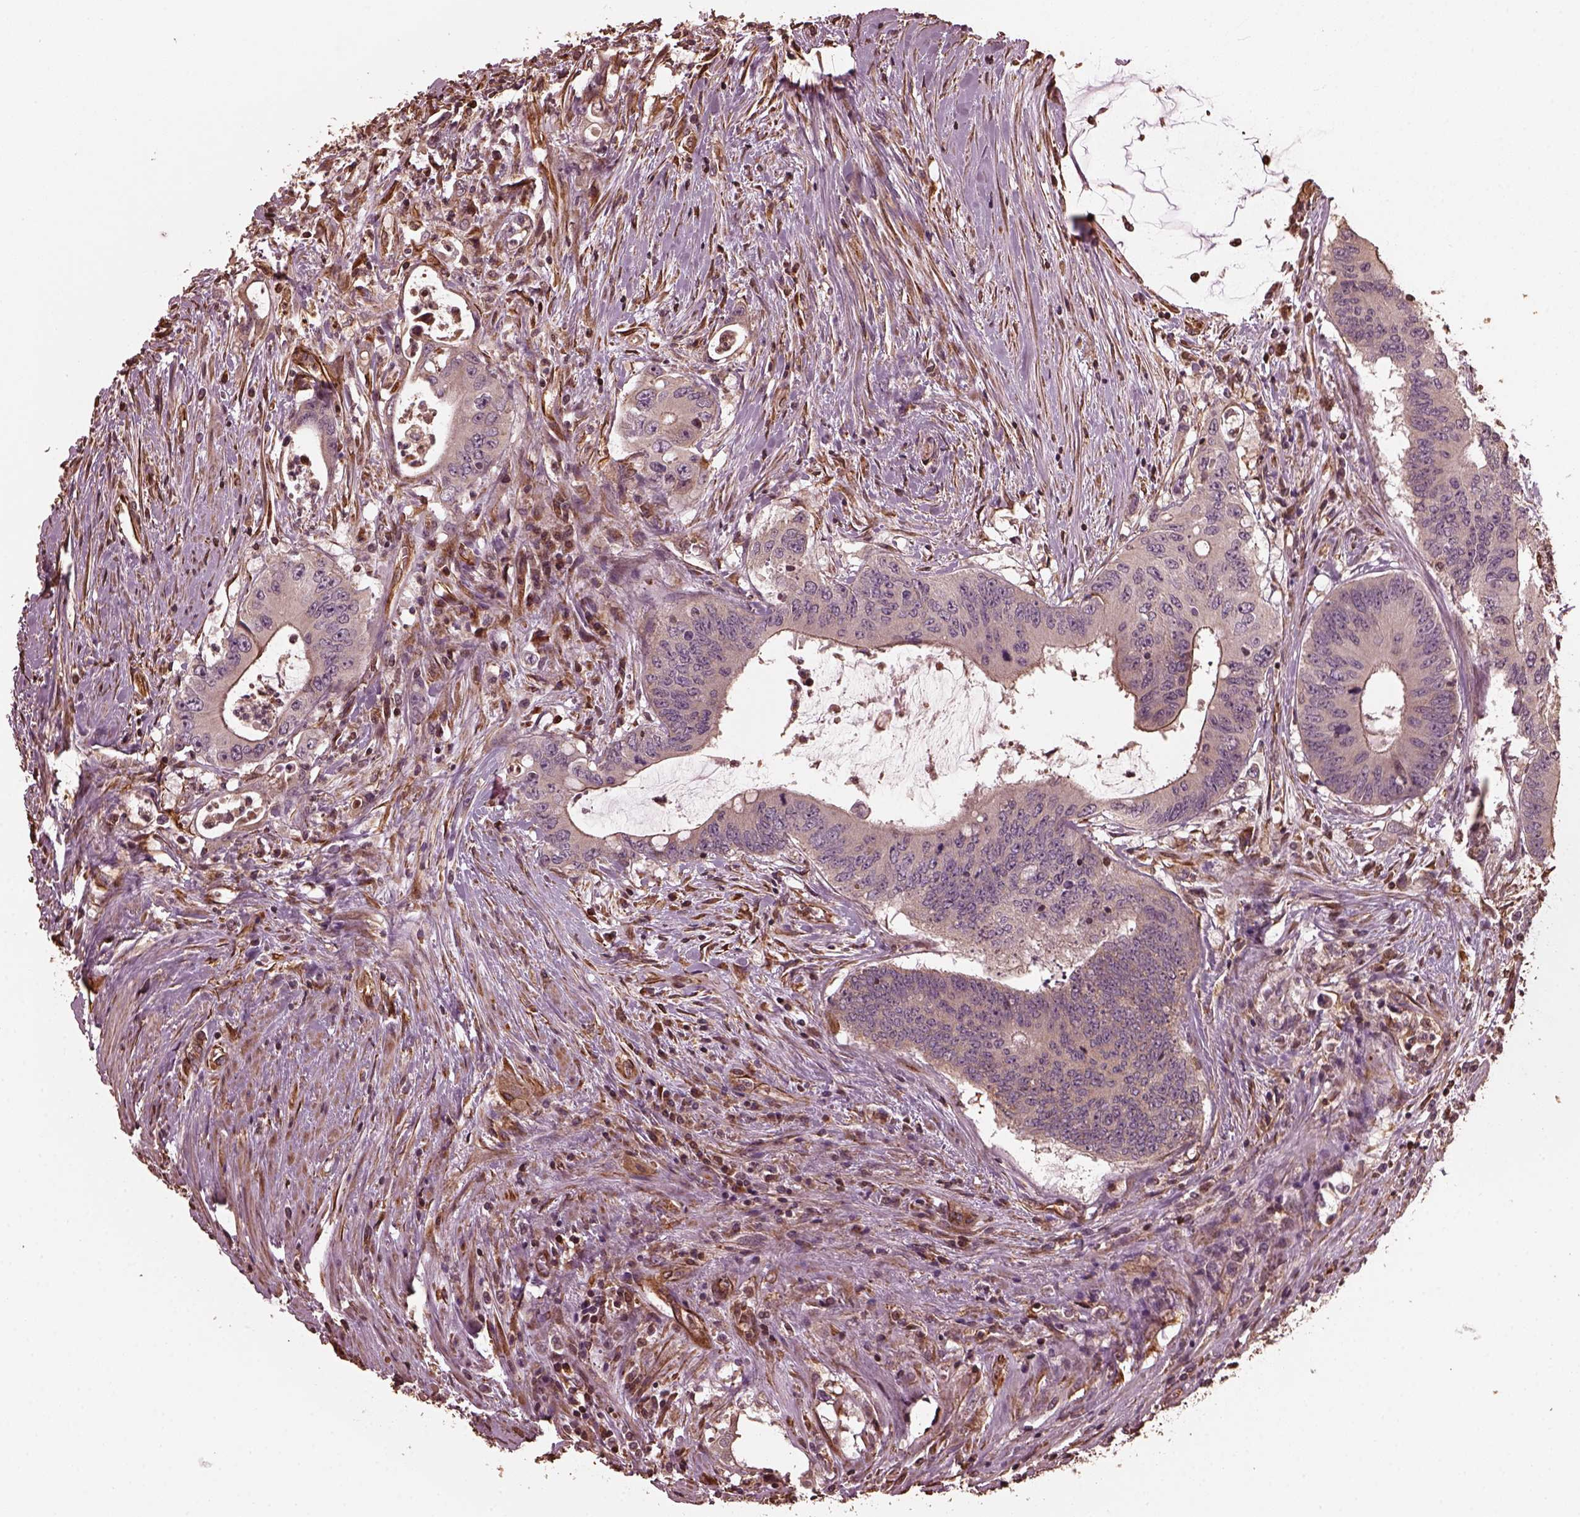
{"staining": {"intensity": "negative", "quantity": "none", "location": "none"}, "tissue": "colorectal cancer", "cell_type": "Tumor cells", "image_type": "cancer", "snomed": [{"axis": "morphology", "description": "Adenocarcinoma, NOS"}, {"axis": "topography", "description": "Rectum"}], "caption": "Tumor cells show no significant expression in adenocarcinoma (colorectal). The staining is performed using DAB (3,3'-diaminobenzidine) brown chromogen with nuclei counter-stained in using hematoxylin.", "gene": "GTPBP1", "patient": {"sex": "male", "age": 59}}